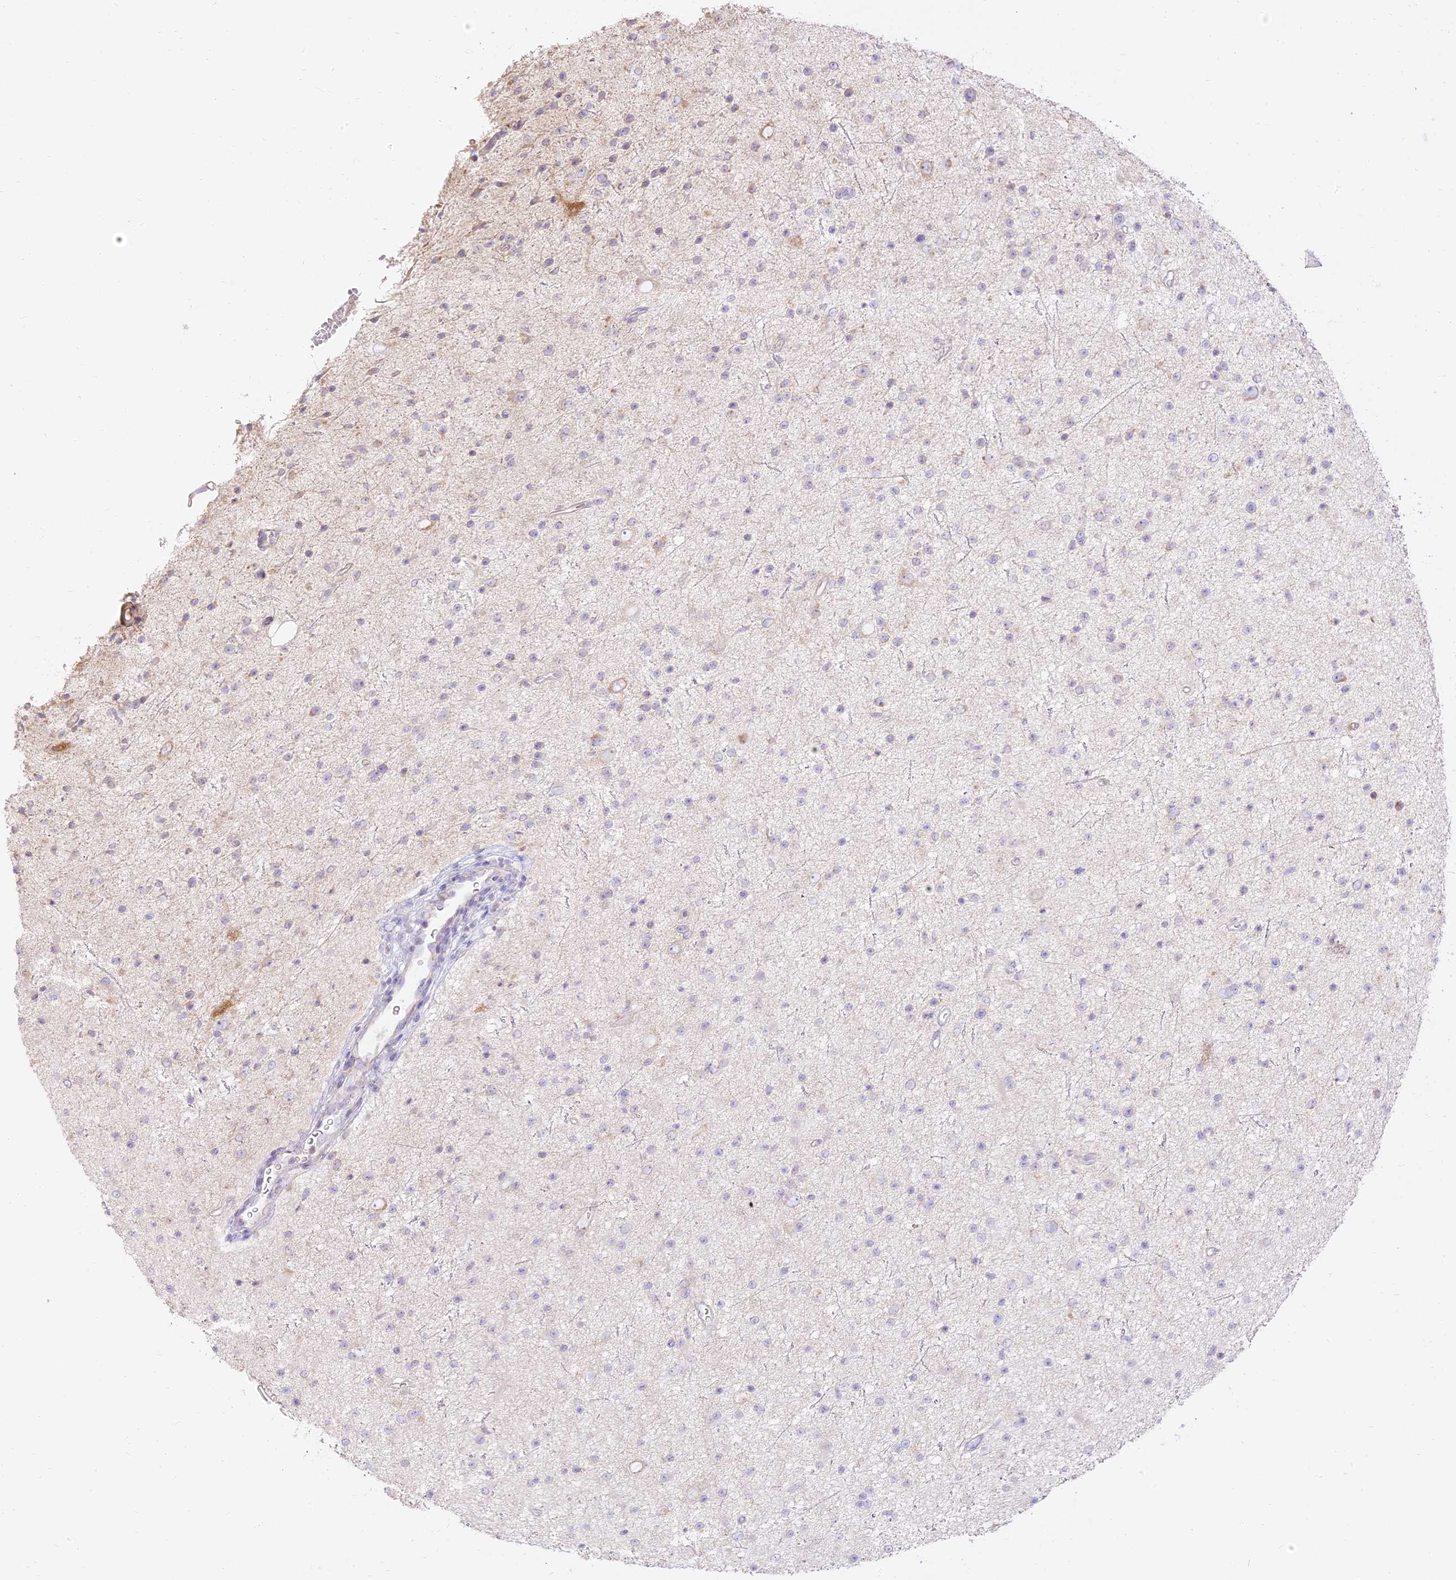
{"staining": {"intensity": "negative", "quantity": "none", "location": "none"}, "tissue": "glioma", "cell_type": "Tumor cells", "image_type": "cancer", "snomed": [{"axis": "morphology", "description": "Glioma, malignant, Low grade"}, {"axis": "topography", "description": "Cerebral cortex"}], "caption": "The micrograph demonstrates no significant staining in tumor cells of malignant glioma (low-grade).", "gene": "LRRC15", "patient": {"sex": "female", "age": 39}}